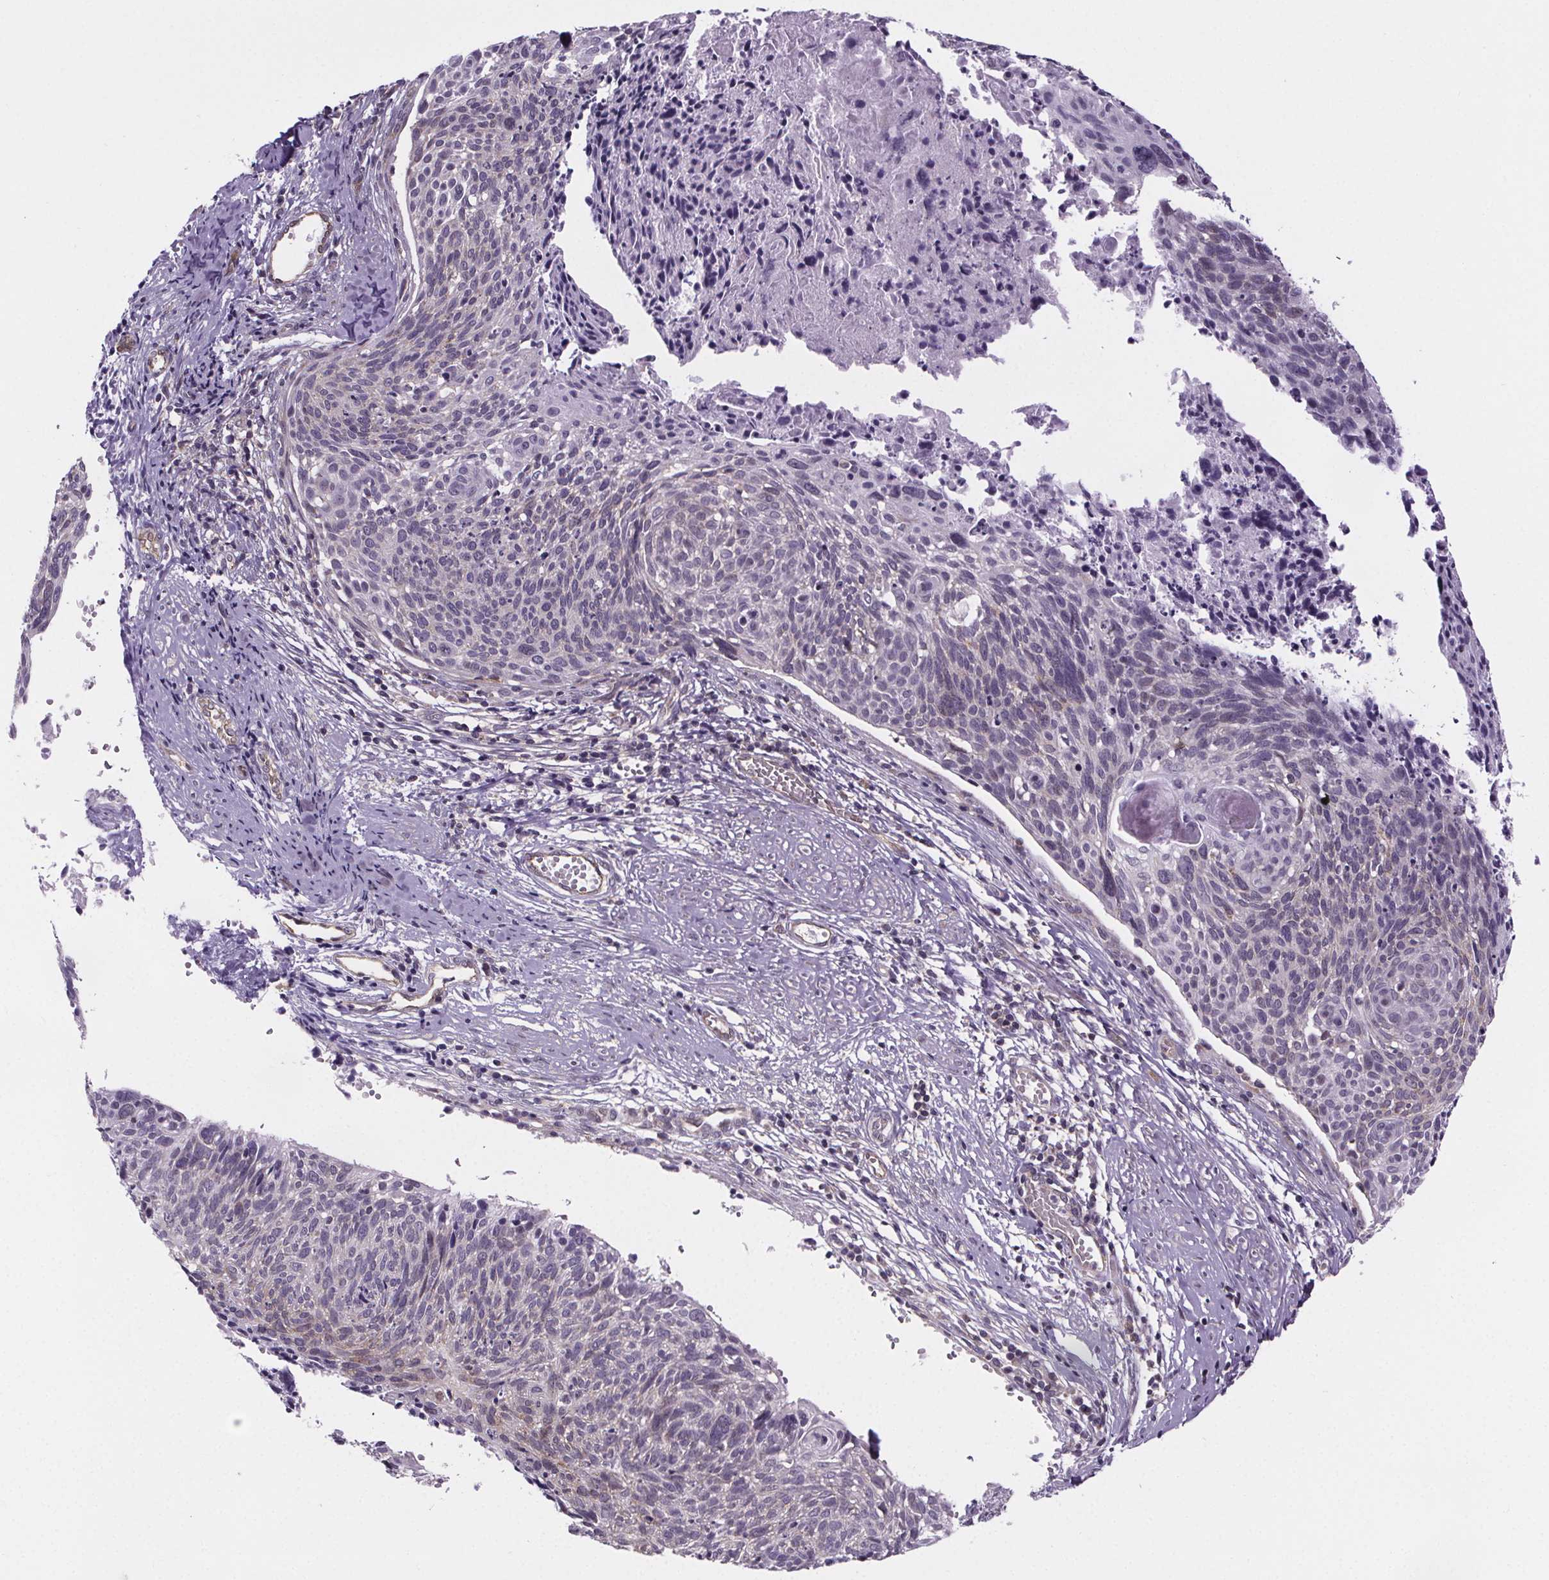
{"staining": {"intensity": "negative", "quantity": "none", "location": "none"}, "tissue": "cervical cancer", "cell_type": "Tumor cells", "image_type": "cancer", "snomed": [{"axis": "morphology", "description": "Squamous cell carcinoma, NOS"}, {"axis": "topography", "description": "Cervix"}], "caption": "An immunohistochemistry micrograph of cervical squamous cell carcinoma is shown. There is no staining in tumor cells of cervical squamous cell carcinoma.", "gene": "TTC12", "patient": {"sex": "female", "age": 49}}